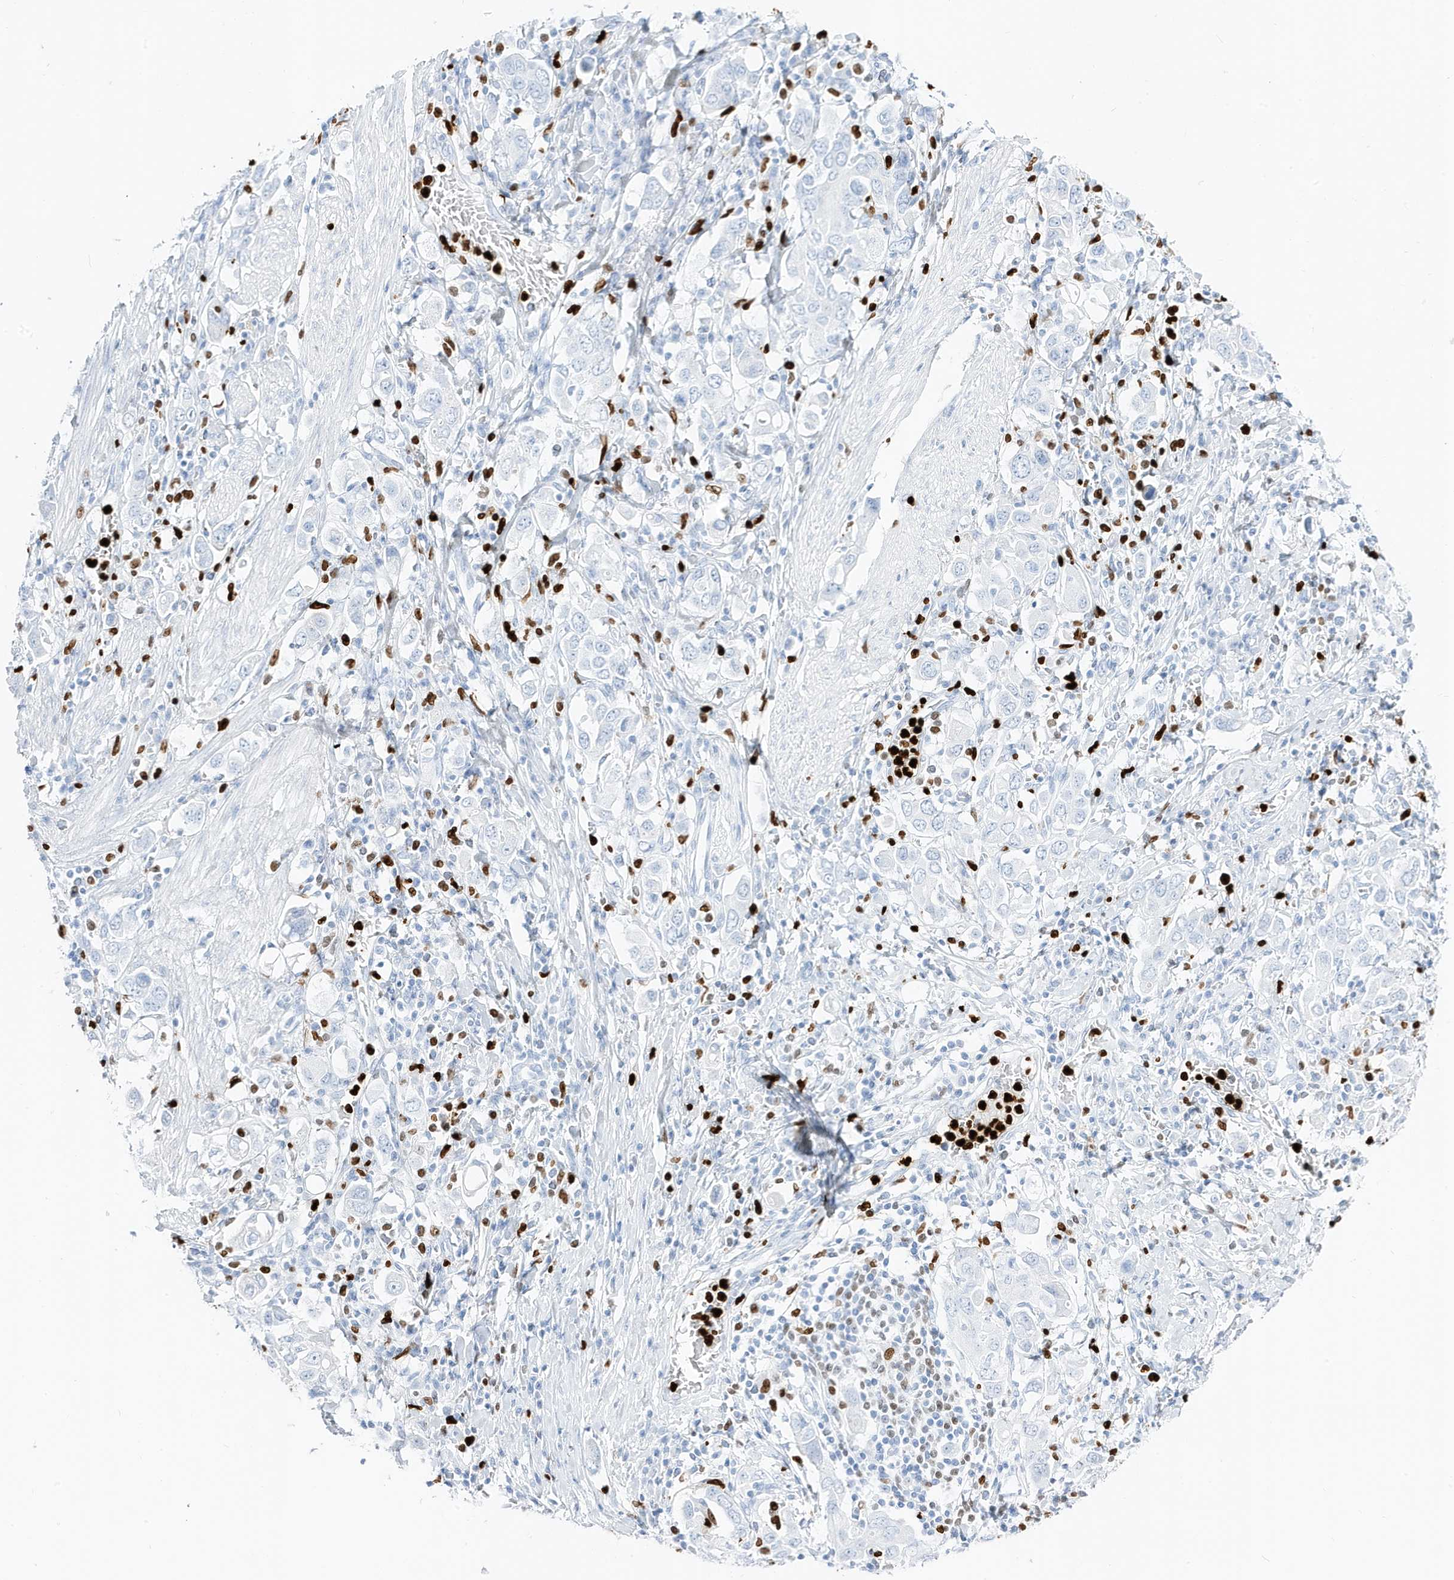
{"staining": {"intensity": "negative", "quantity": "none", "location": "none"}, "tissue": "stomach cancer", "cell_type": "Tumor cells", "image_type": "cancer", "snomed": [{"axis": "morphology", "description": "Adenocarcinoma, NOS"}, {"axis": "topography", "description": "Stomach, upper"}], "caption": "Stomach cancer stained for a protein using immunohistochemistry (IHC) displays no positivity tumor cells.", "gene": "MNDA", "patient": {"sex": "male", "age": 62}}